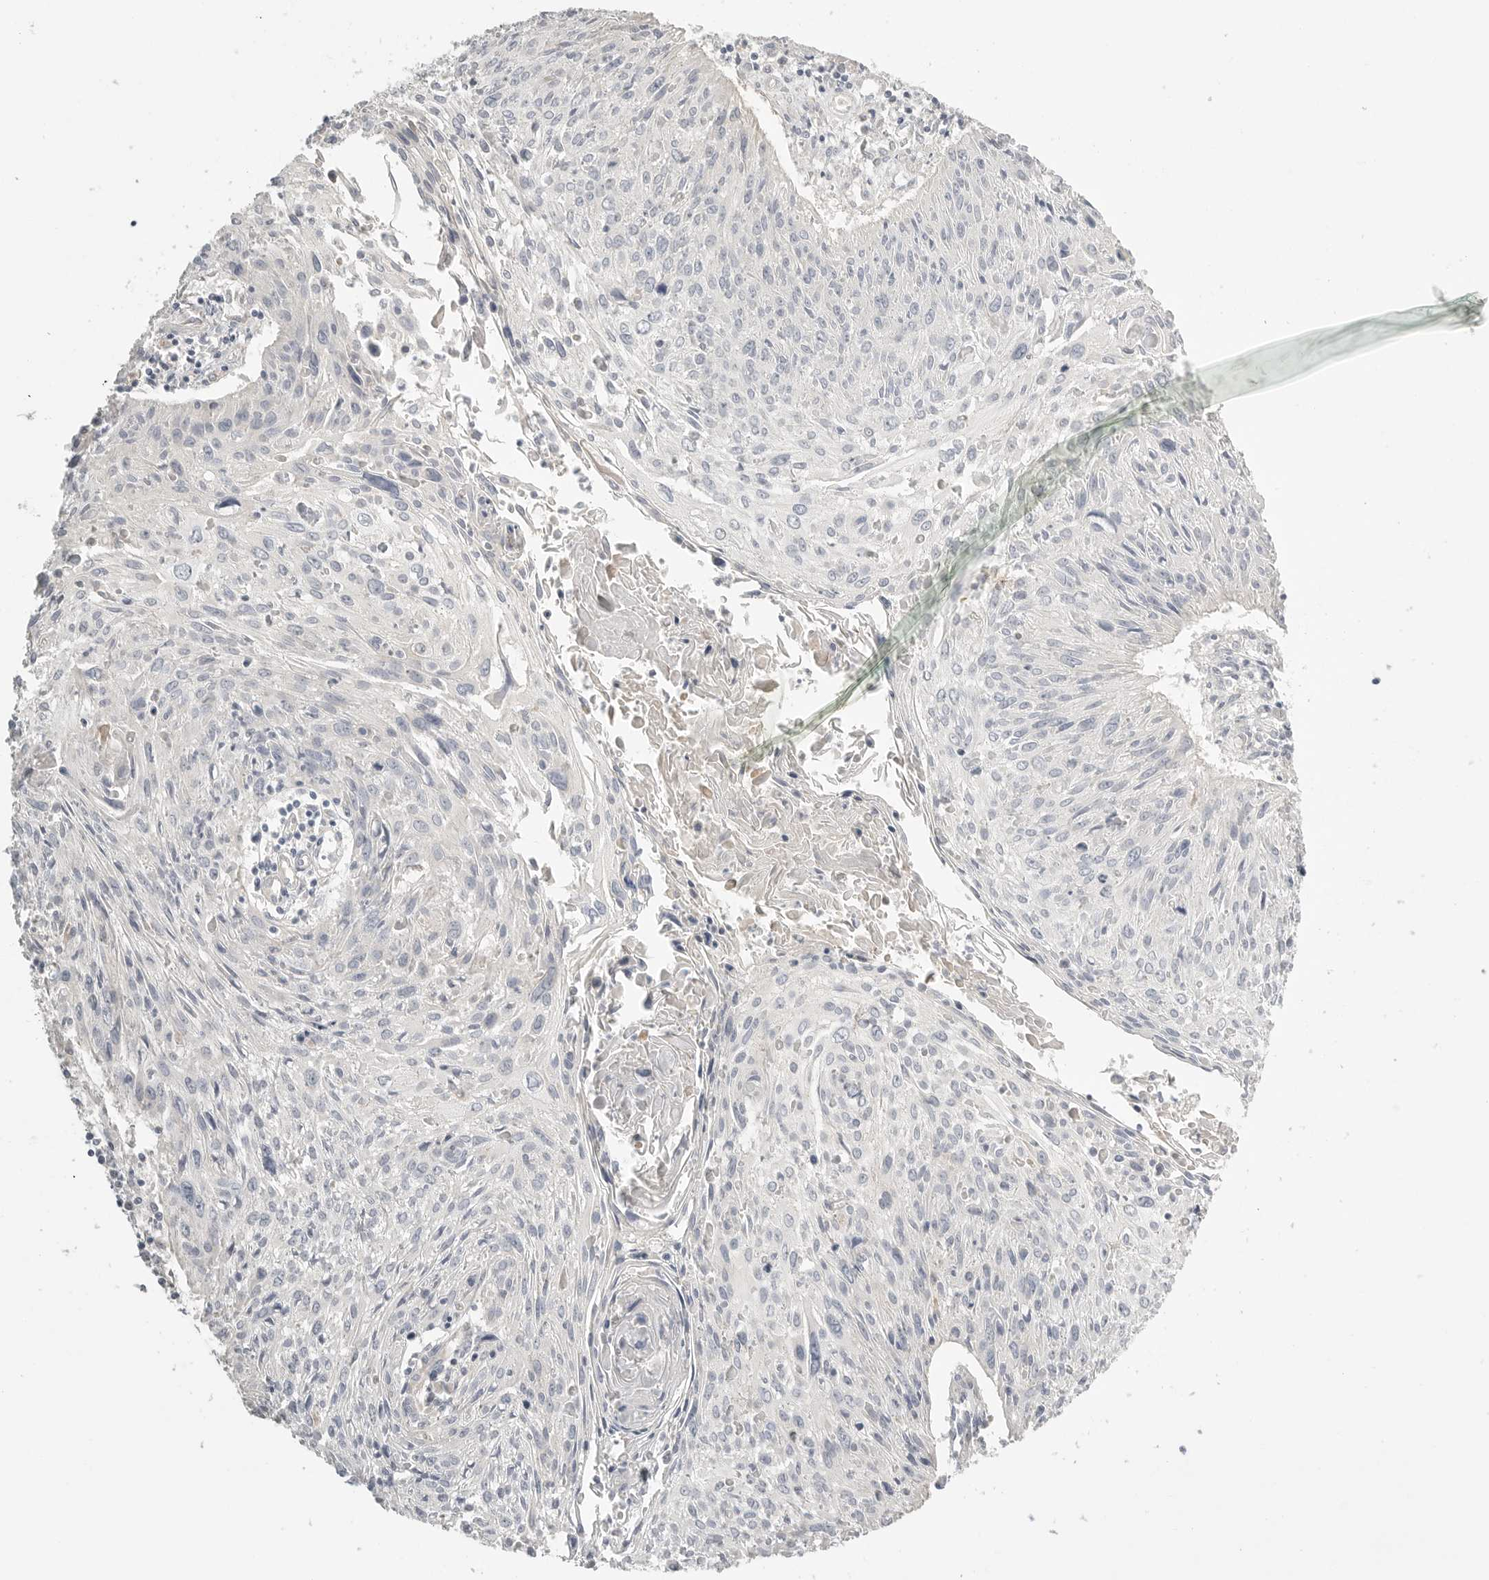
{"staining": {"intensity": "negative", "quantity": "none", "location": "none"}, "tissue": "cervical cancer", "cell_type": "Tumor cells", "image_type": "cancer", "snomed": [{"axis": "morphology", "description": "Squamous cell carcinoma, NOS"}, {"axis": "topography", "description": "Cervix"}], "caption": "Human cervical cancer stained for a protein using IHC reveals no positivity in tumor cells.", "gene": "STAB2", "patient": {"sex": "female", "age": 51}}